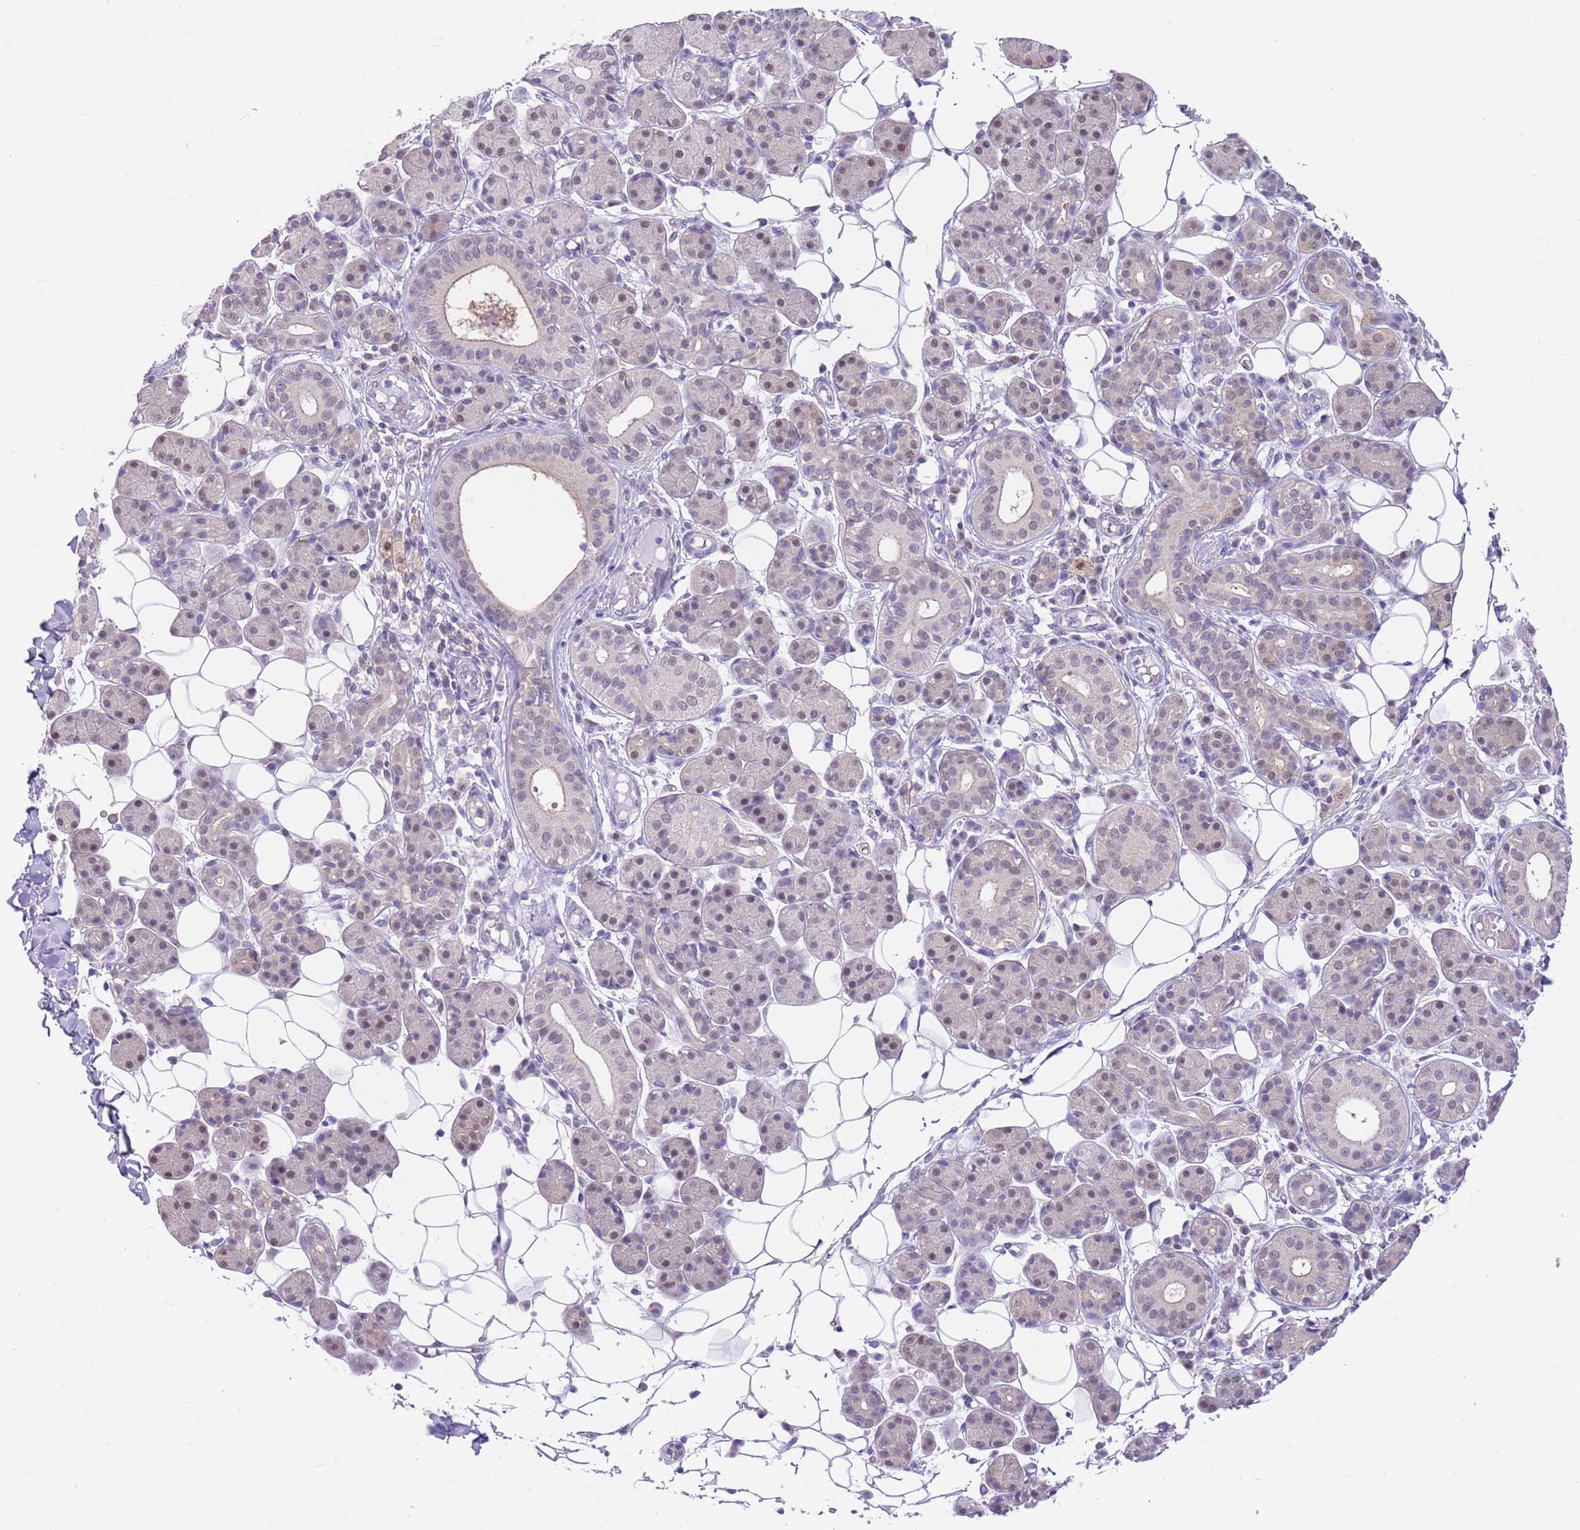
{"staining": {"intensity": "moderate", "quantity": "<25%", "location": "cytoplasmic/membranous,nuclear"}, "tissue": "salivary gland", "cell_type": "Glandular cells", "image_type": "normal", "snomed": [{"axis": "morphology", "description": "Normal tissue, NOS"}, {"axis": "topography", "description": "Salivary gland"}], "caption": "Brown immunohistochemical staining in benign human salivary gland displays moderate cytoplasmic/membranous,nuclear positivity in about <25% of glandular cells.", "gene": "DDI2", "patient": {"sex": "female", "age": 33}}